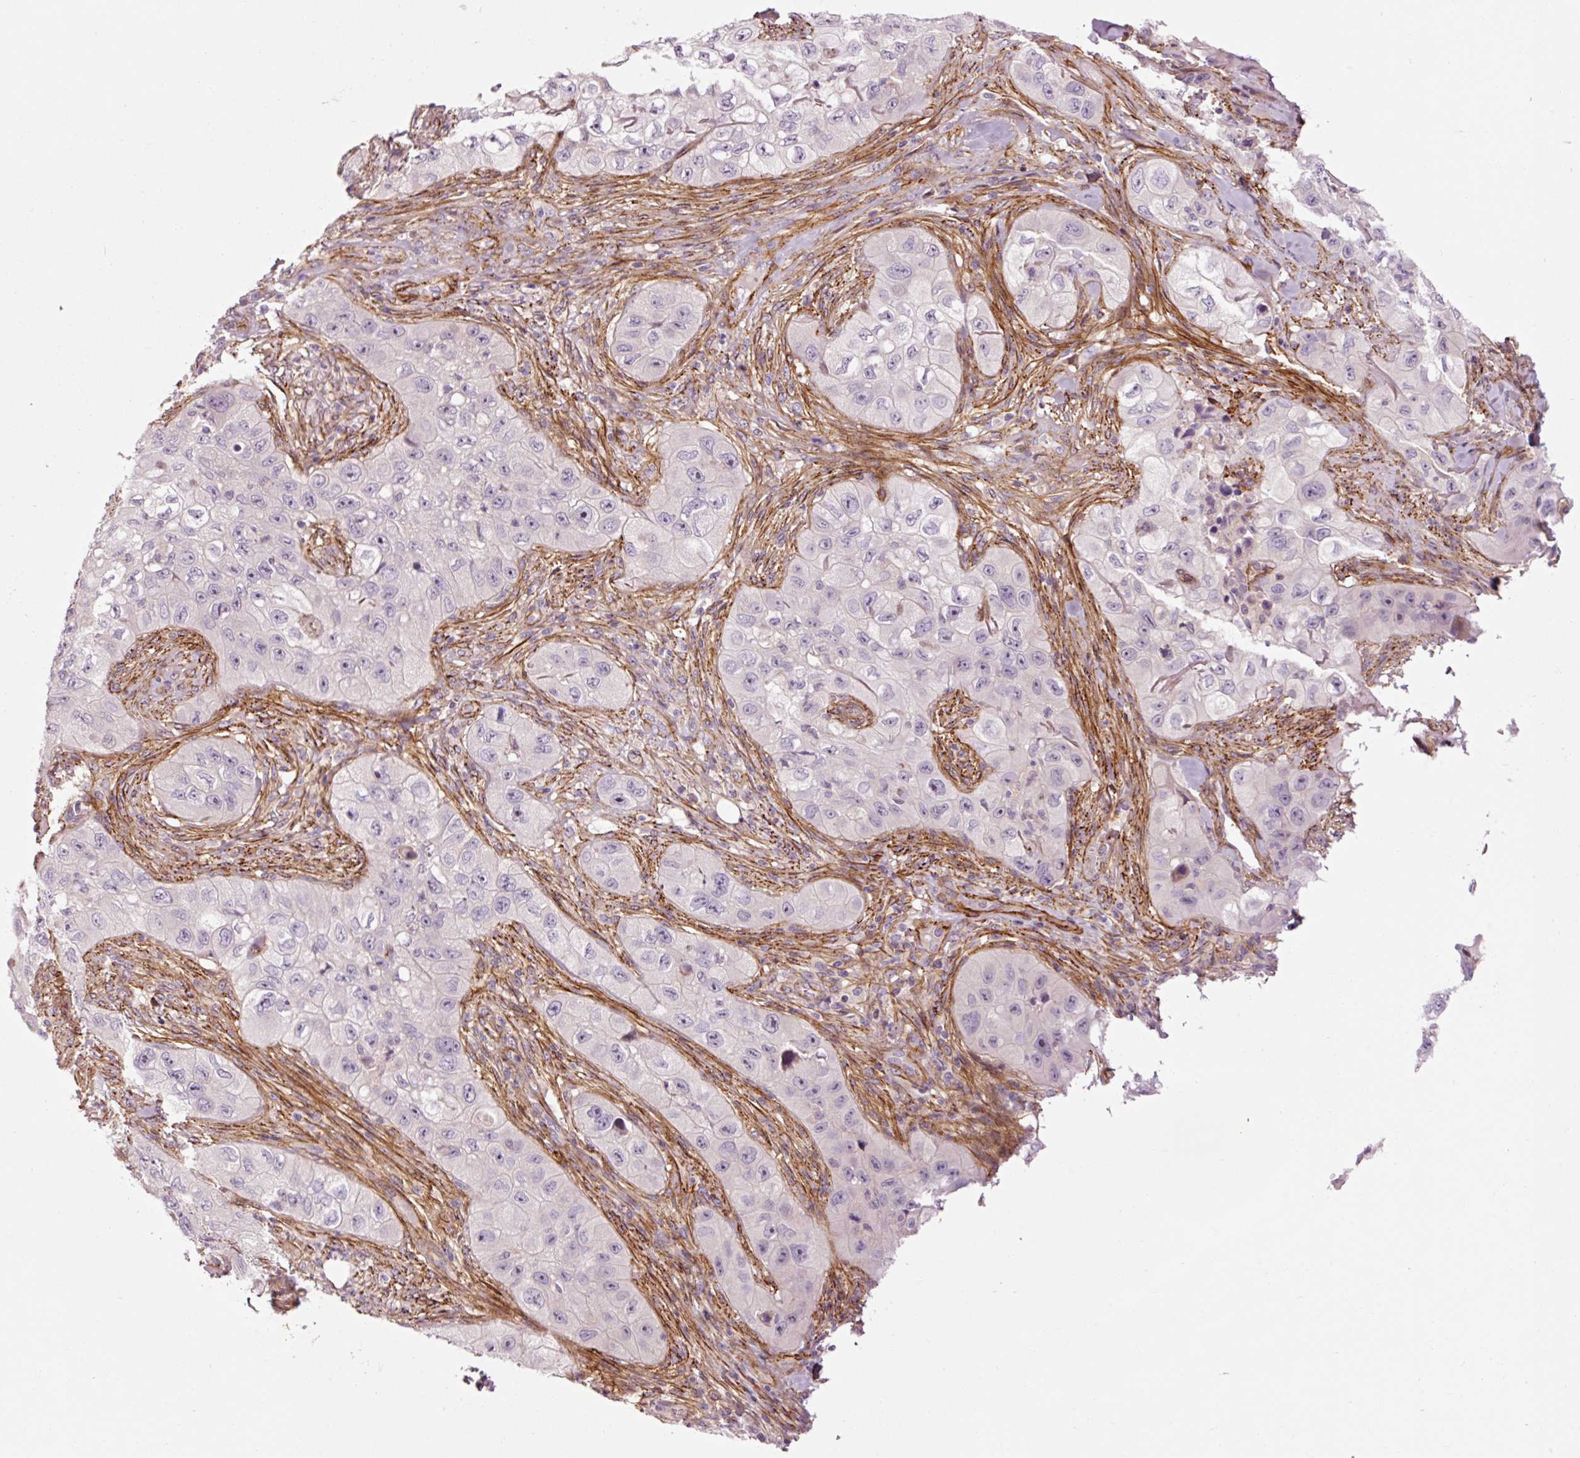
{"staining": {"intensity": "negative", "quantity": "none", "location": "none"}, "tissue": "skin cancer", "cell_type": "Tumor cells", "image_type": "cancer", "snomed": [{"axis": "morphology", "description": "Squamous cell carcinoma, NOS"}, {"axis": "topography", "description": "Skin"}, {"axis": "topography", "description": "Subcutis"}], "caption": "High magnification brightfield microscopy of skin cancer (squamous cell carcinoma) stained with DAB (brown) and counterstained with hematoxylin (blue): tumor cells show no significant staining. Nuclei are stained in blue.", "gene": "ANKRD20A1", "patient": {"sex": "male", "age": 73}}